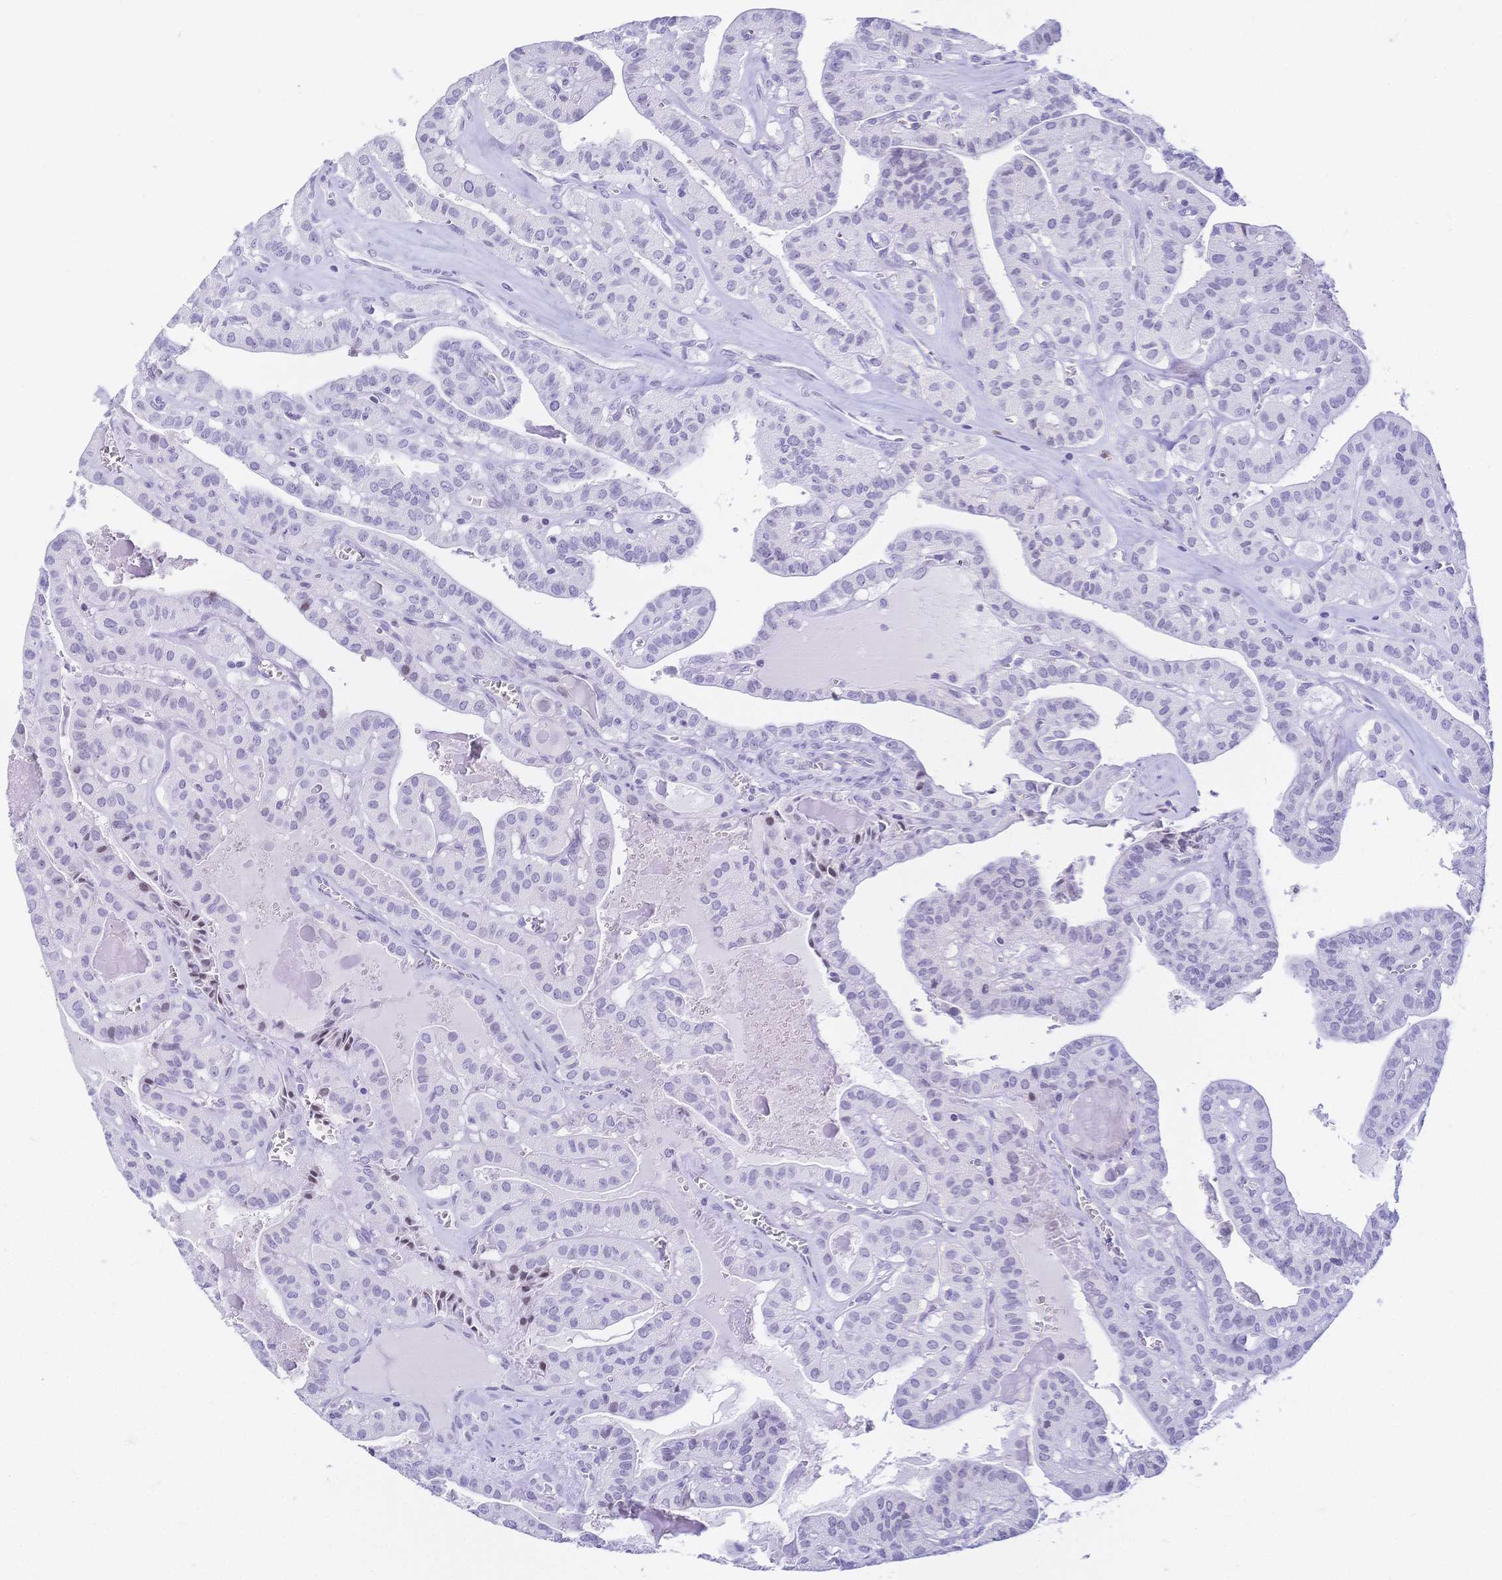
{"staining": {"intensity": "negative", "quantity": "none", "location": "none"}, "tissue": "thyroid cancer", "cell_type": "Tumor cells", "image_type": "cancer", "snomed": [{"axis": "morphology", "description": "Papillary adenocarcinoma, NOS"}, {"axis": "topography", "description": "Thyroid gland"}], "caption": "Tumor cells are negative for protein expression in human papillary adenocarcinoma (thyroid).", "gene": "CR2", "patient": {"sex": "male", "age": 52}}